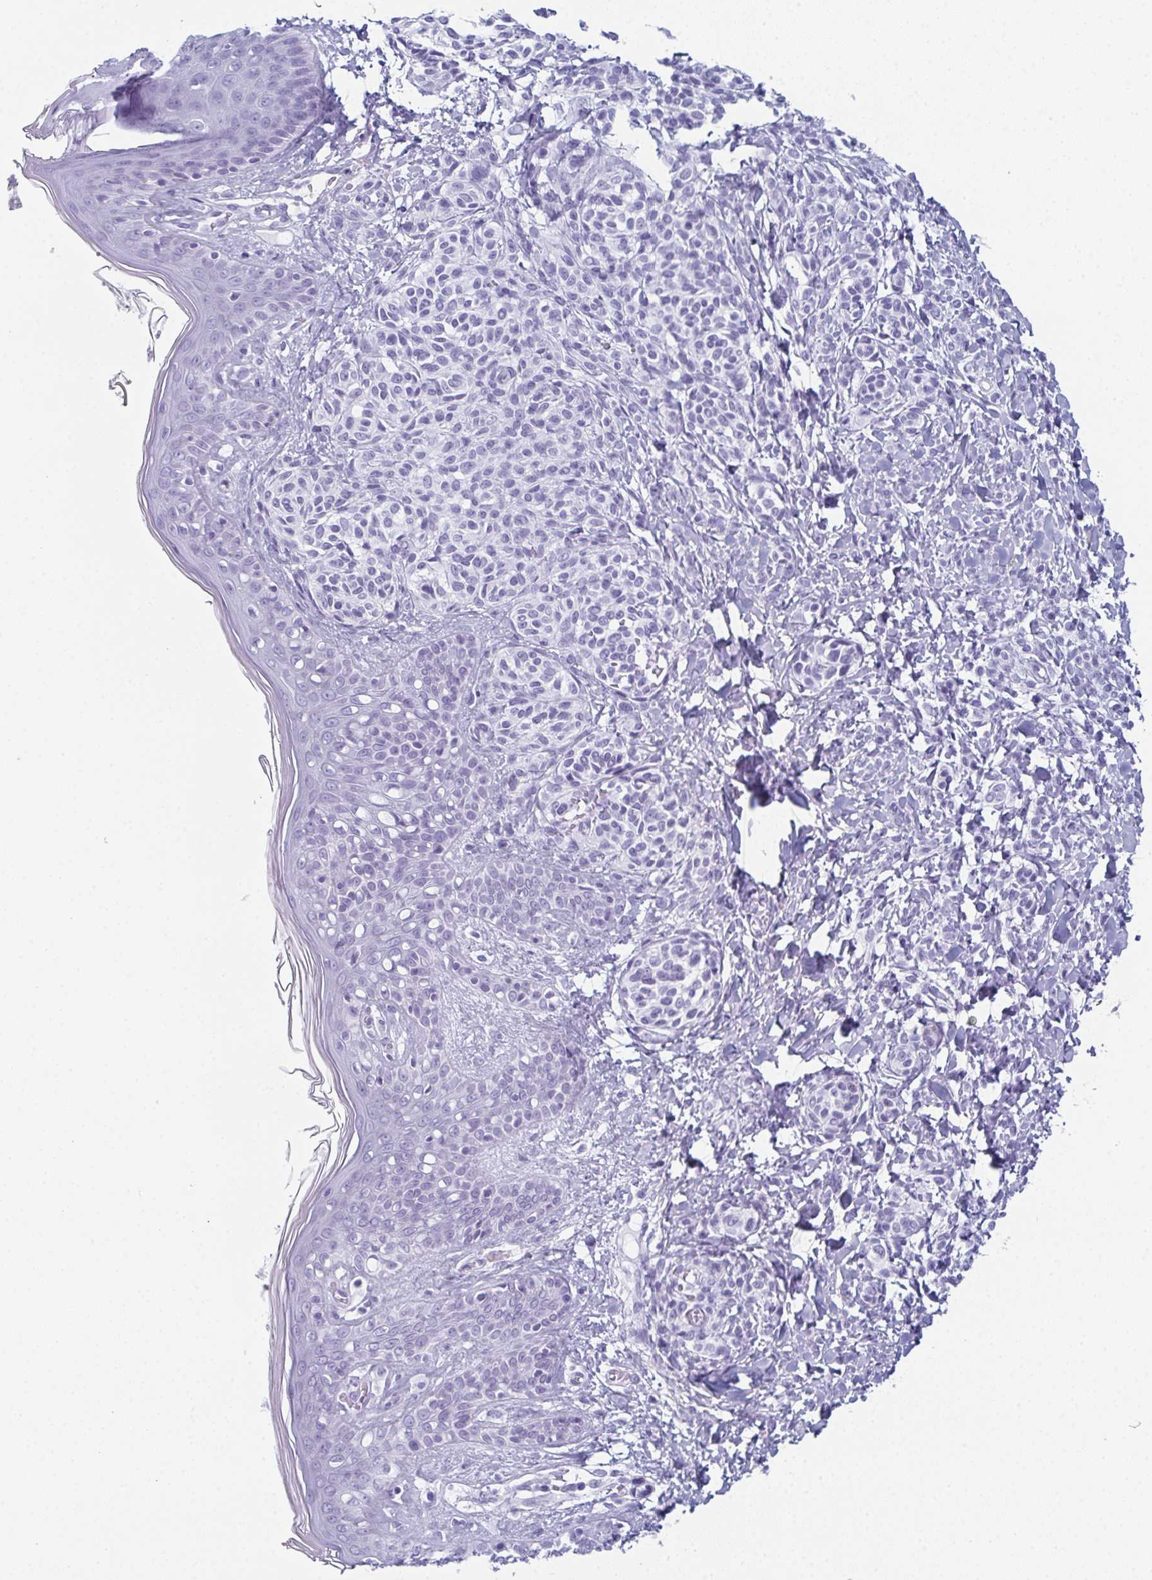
{"staining": {"intensity": "negative", "quantity": "none", "location": "none"}, "tissue": "skin", "cell_type": "Fibroblasts", "image_type": "normal", "snomed": [{"axis": "morphology", "description": "Normal tissue, NOS"}, {"axis": "topography", "description": "Skin"}], "caption": "Immunohistochemical staining of normal human skin demonstrates no significant positivity in fibroblasts. (IHC, brightfield microscopy, high magnification).", "gene": "ENKUR", "patient": {"sex": "male", "age": 16}}